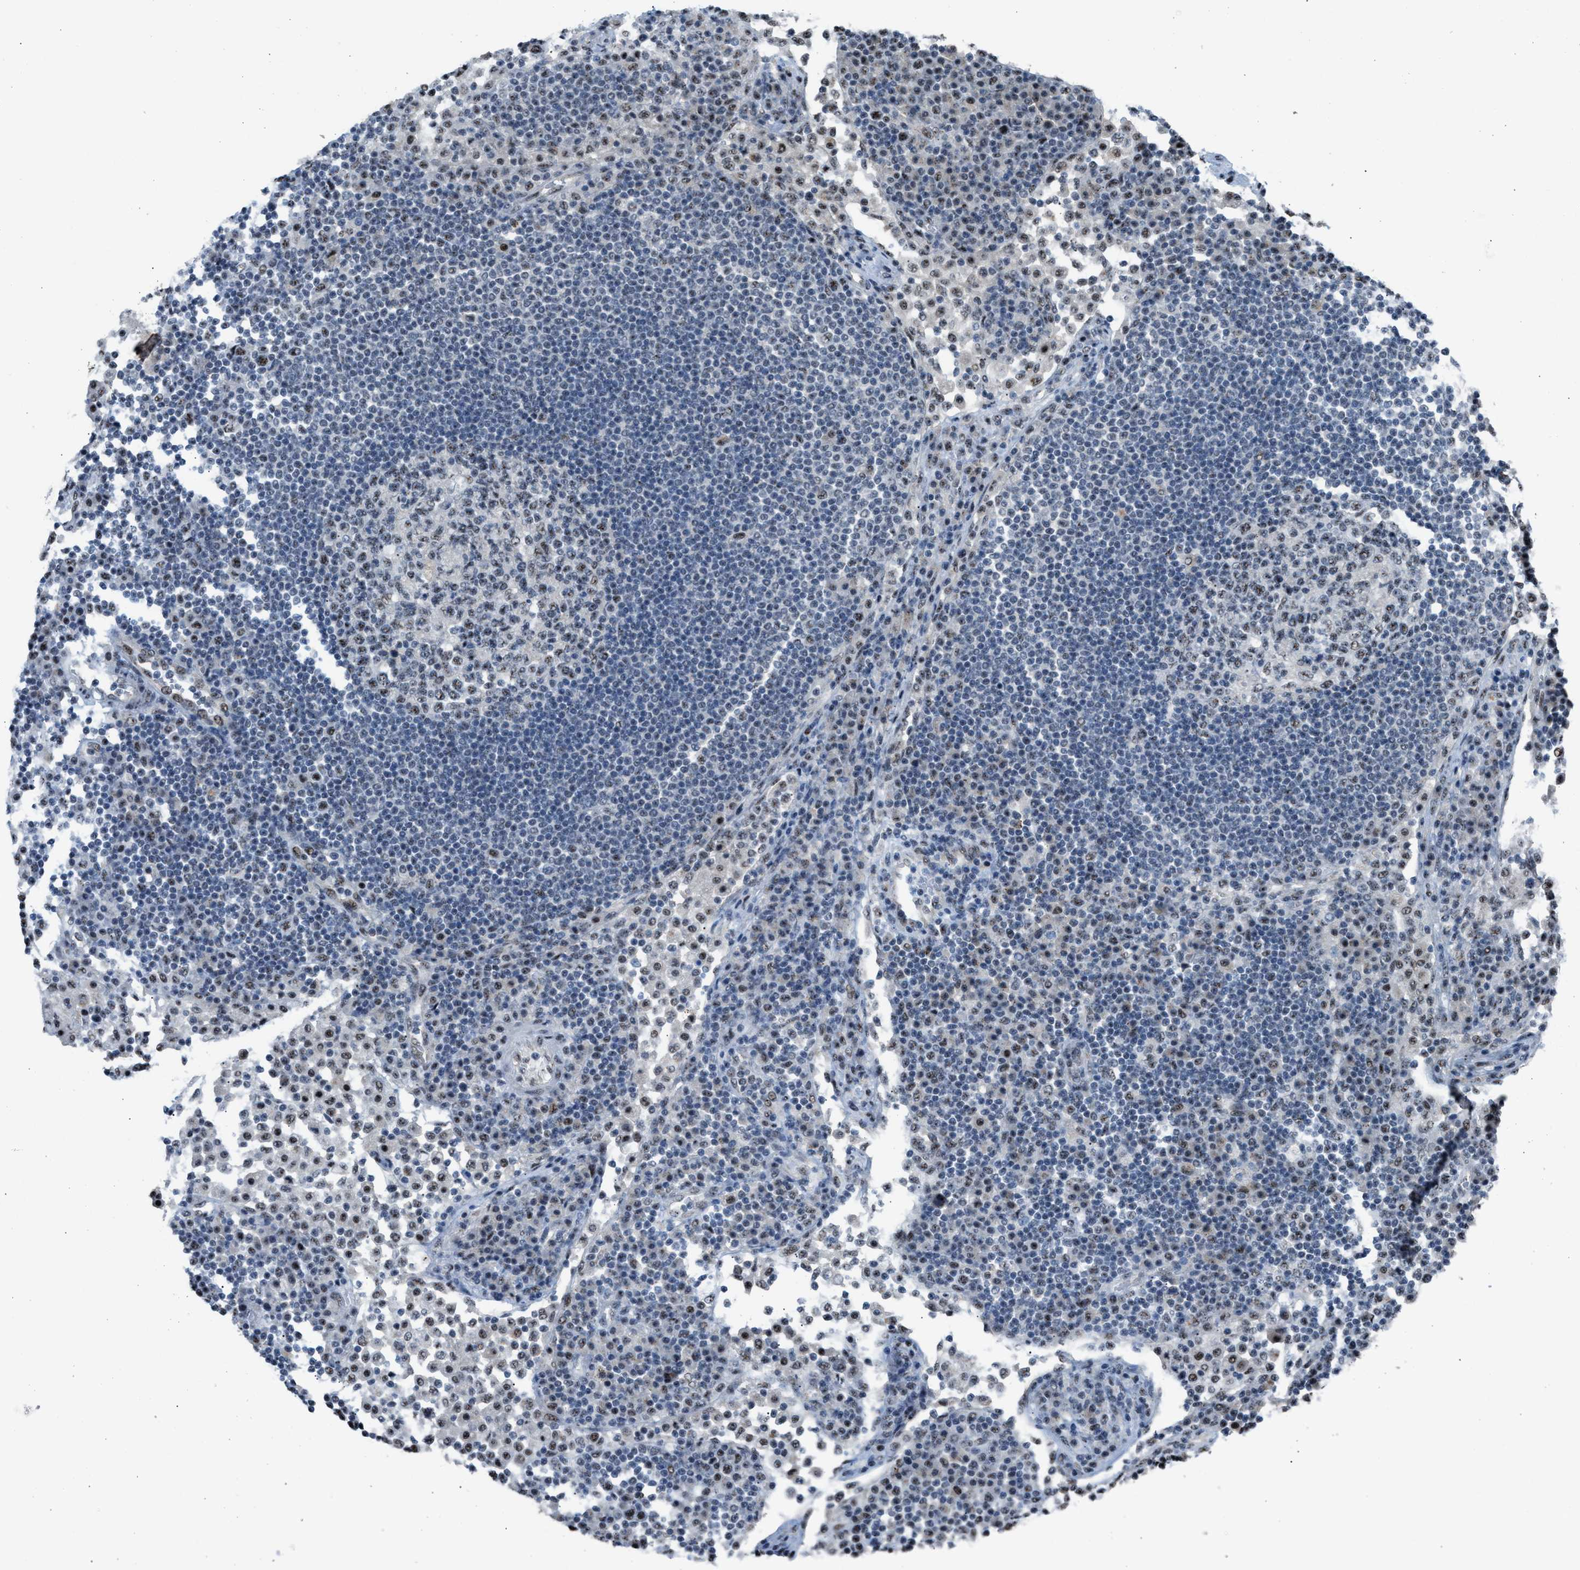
{"staining": {"intensity": "weak", "quantity": "<25%", "location": "nuclear"}, "tissue": "lymph node", "cell_type": "Germinal center cells", "image_type": "normal", "snomed": [{"axis": "morphology", "description": "Normal tissue, NOS"}, {"axis": "topography", "description": "Lymph node"}], "caption": "Photomicrograph shows no significant protein positivity in germinal center cells of unremarkable lymph node. Nuclei are stained in blue.", "gene": "CENPP", "patient": {"sex": "female", "age": 53}}